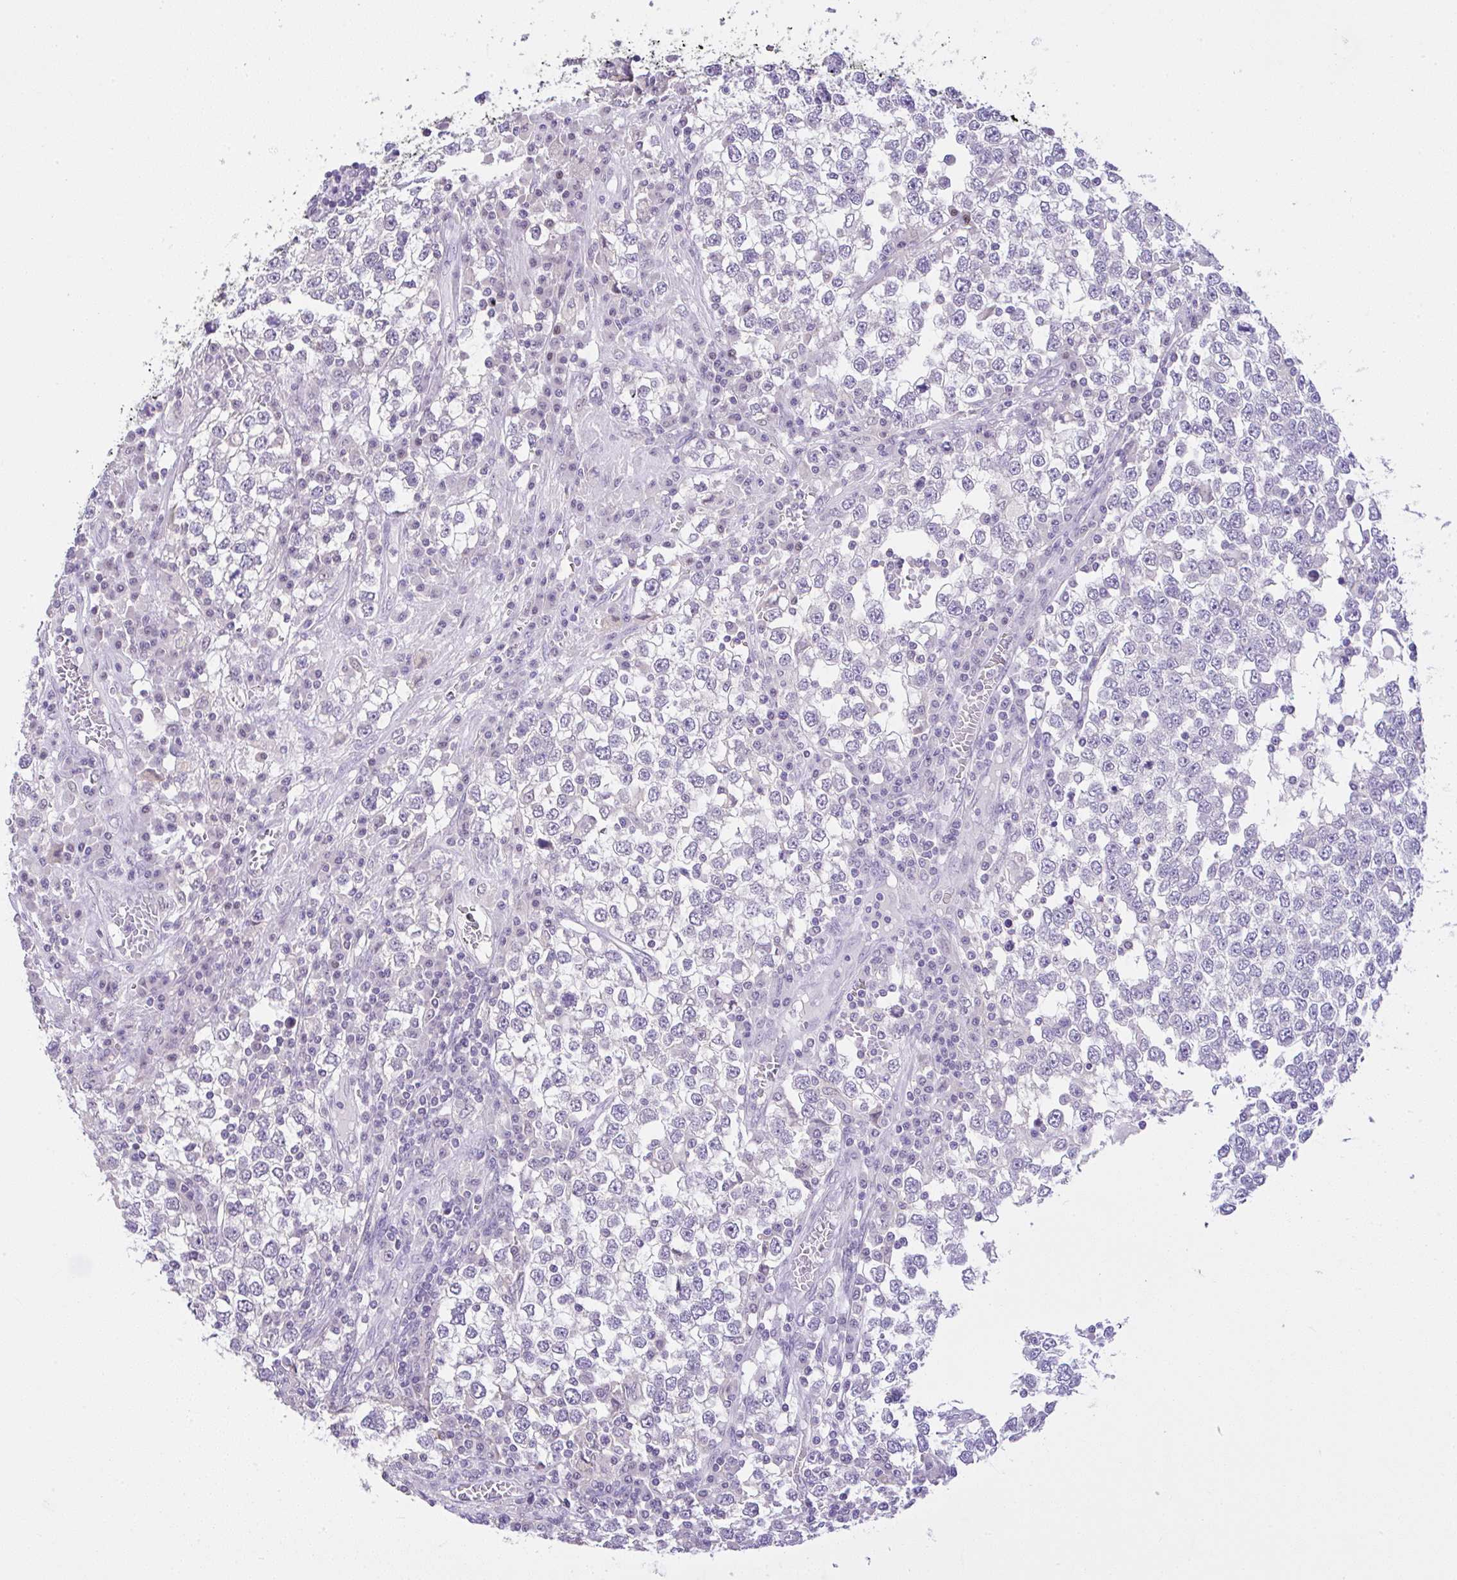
{"staining": {"intensity": "negative", "quantity": "none", "location": "none"}, "tissue": "testis cancer", "cell_type": "Tumor cells", "image_type": "cancer", "snomed": [{"axis": "morphology", "description": "Seminoma, NOS"}, {"axis": "topography", "description": "Testis"}], "caption": "DAB immunohistochemical staining of human testis cancer (seminoma) exhibits no significant expression in tumor cells.", "gene": "CTU1", "patient": {"sex": "male", "age": 65}}